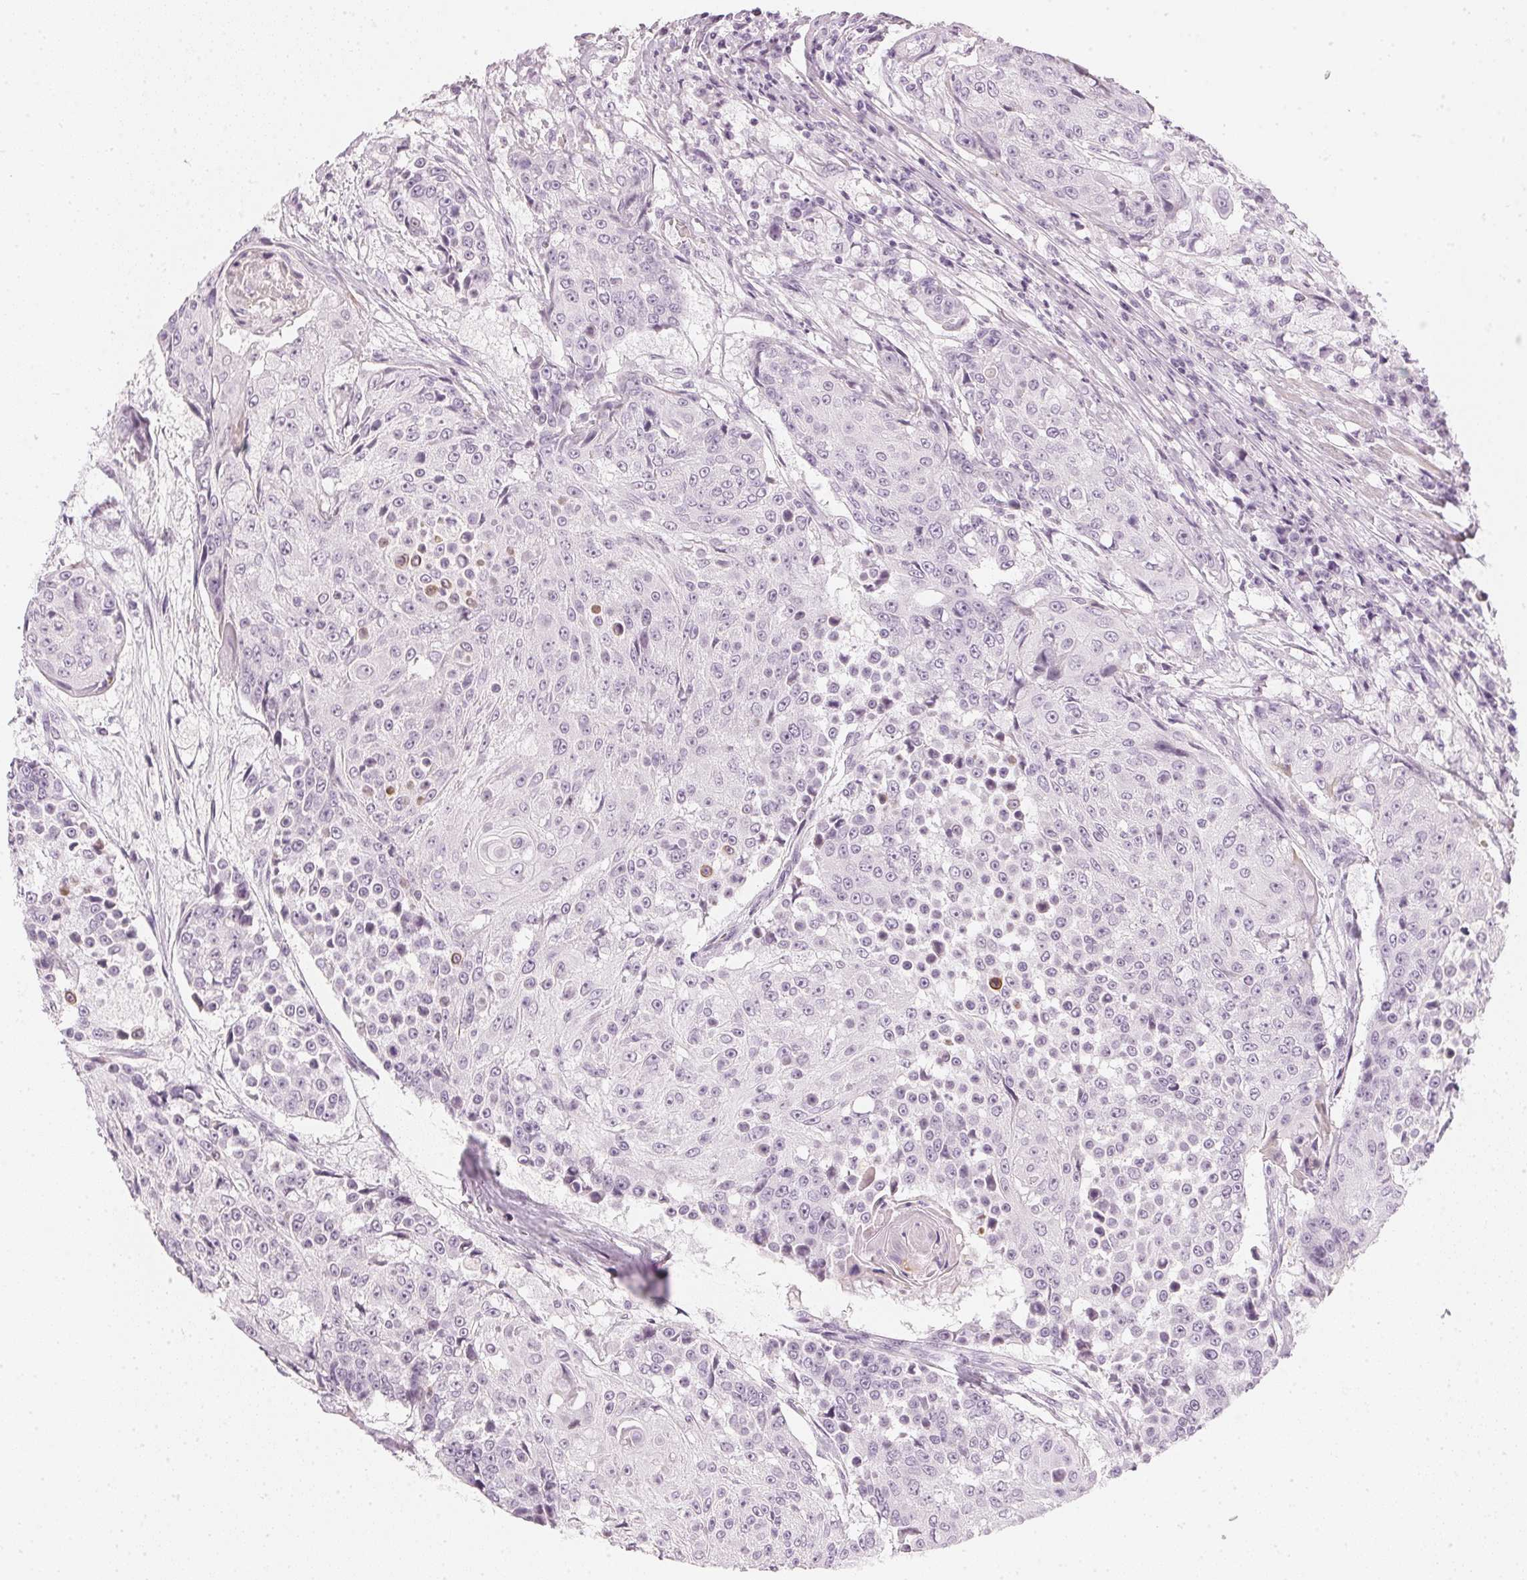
{"staining": {"intensity": "negative", "quantity": "none", "location": "none"}, "tissue": "urothelial cancer", "cell_type": "Tumor cells", "image_type": "cancer", "snomed": [{"axis": "morphology", "description": "Urothelial carcinoma, High grade"}, {"axis": "topography", "description": "Urinary bladder"}], "caption": "This image is of high-grade urothelial carcinoma stained with IHC to label a protein in brown with the nuclei are counter-stained blue. There is no expression in tumor cells.", "gene": "CHST4", "patient": {"sex": "female", "age": 63}}